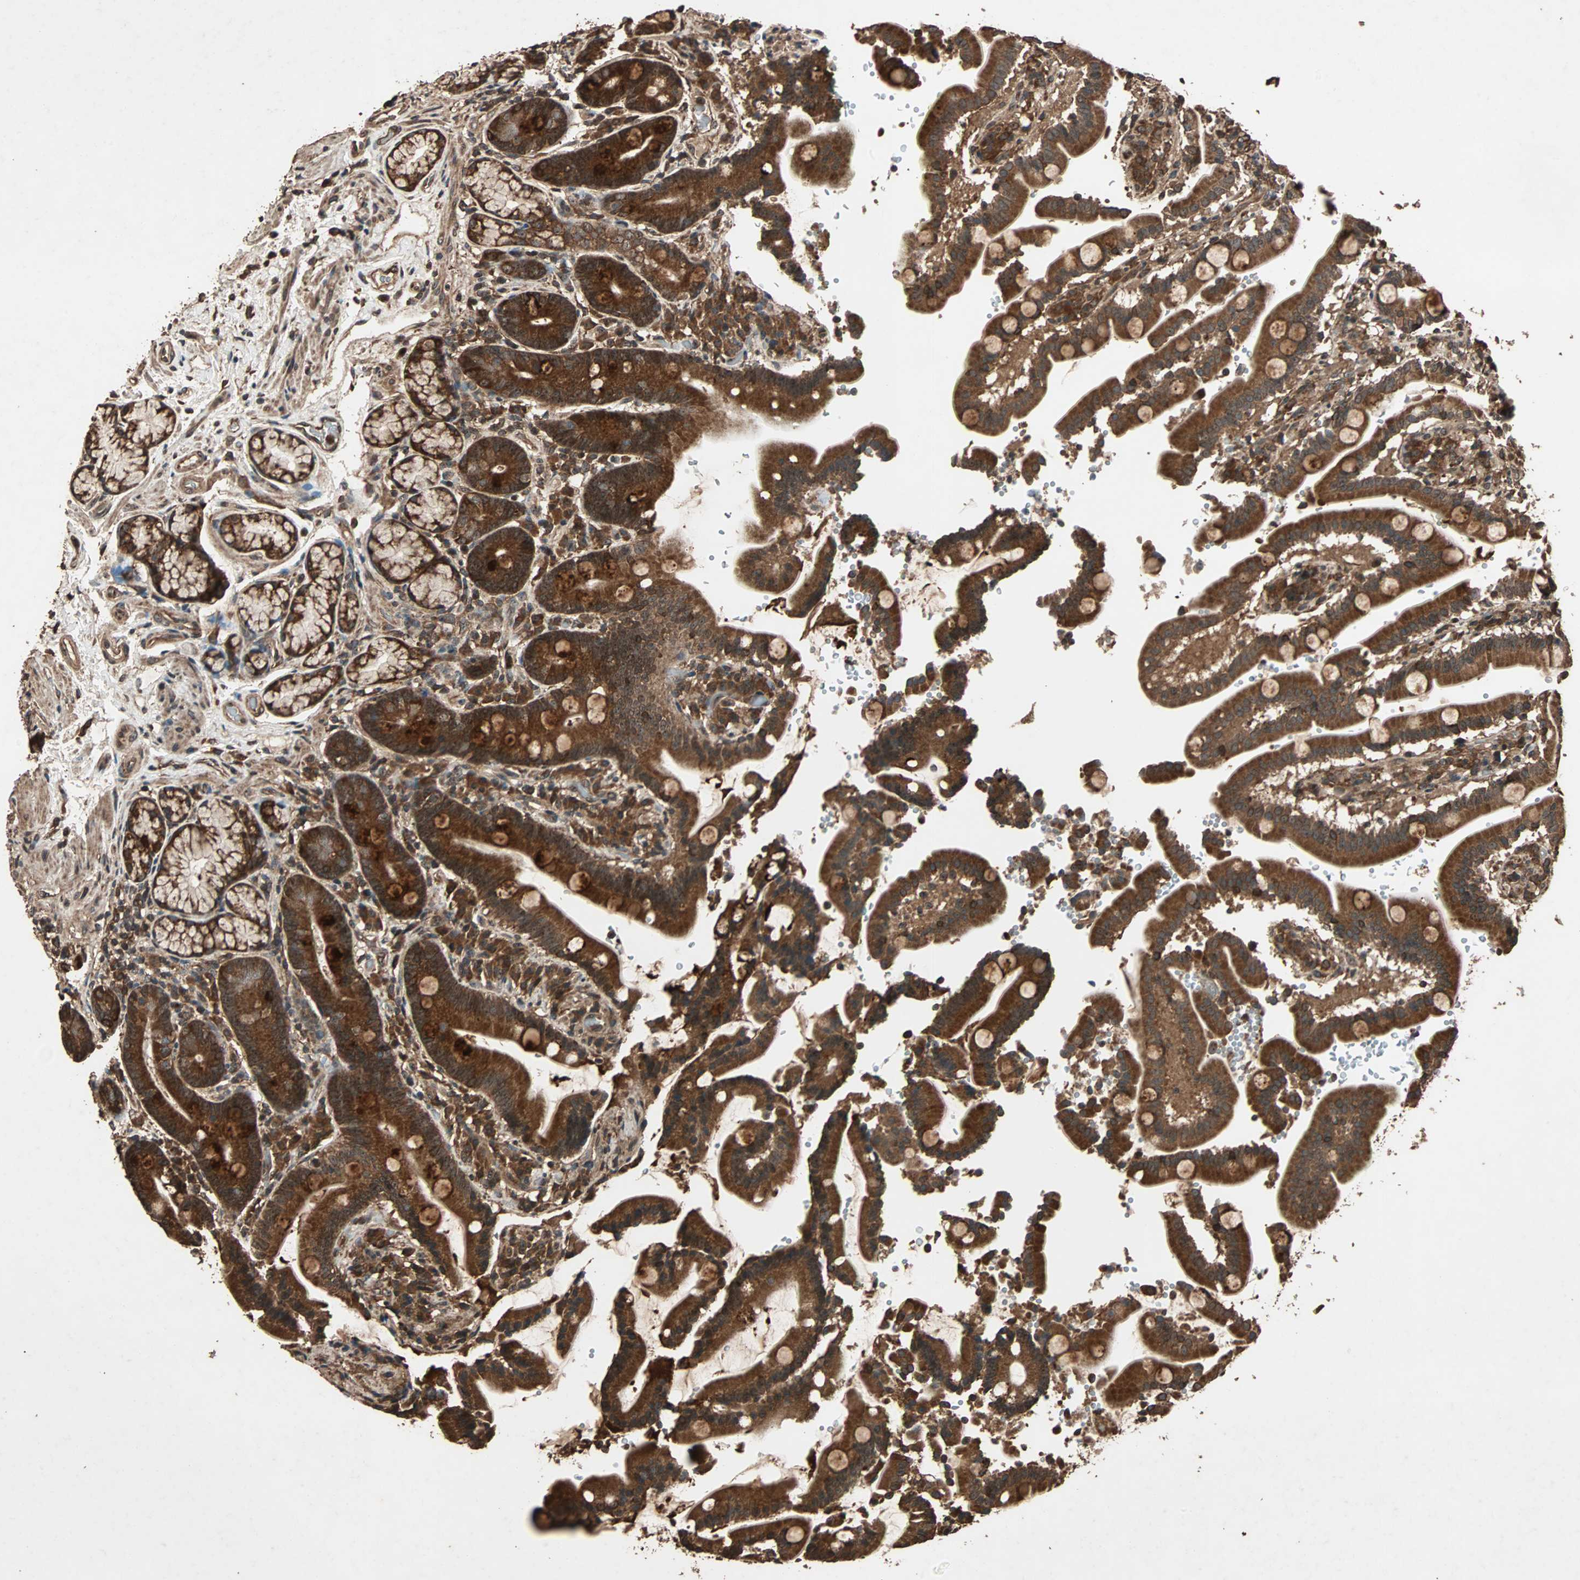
{"staining": {"intensity": "strong", "quantity": ">75%", "location": "cytoplasmic/membranous"}, "tissue": "duodenum", "cell_type": "Glandular cells", "image_type": "normal", "snomed": [{"axis": "morphology", "description": "Normal tissue, NOS"}, {"axis": "topography", "description": "Small intestine, NOS"}], "caption": "The immunohistochemical stain labels strong cytoplasmic/membranous staining in glandular cells of unremarkable duodenum.", "gene": "LAMTOR5", "patient": {"sex": "female", "age": 71}}